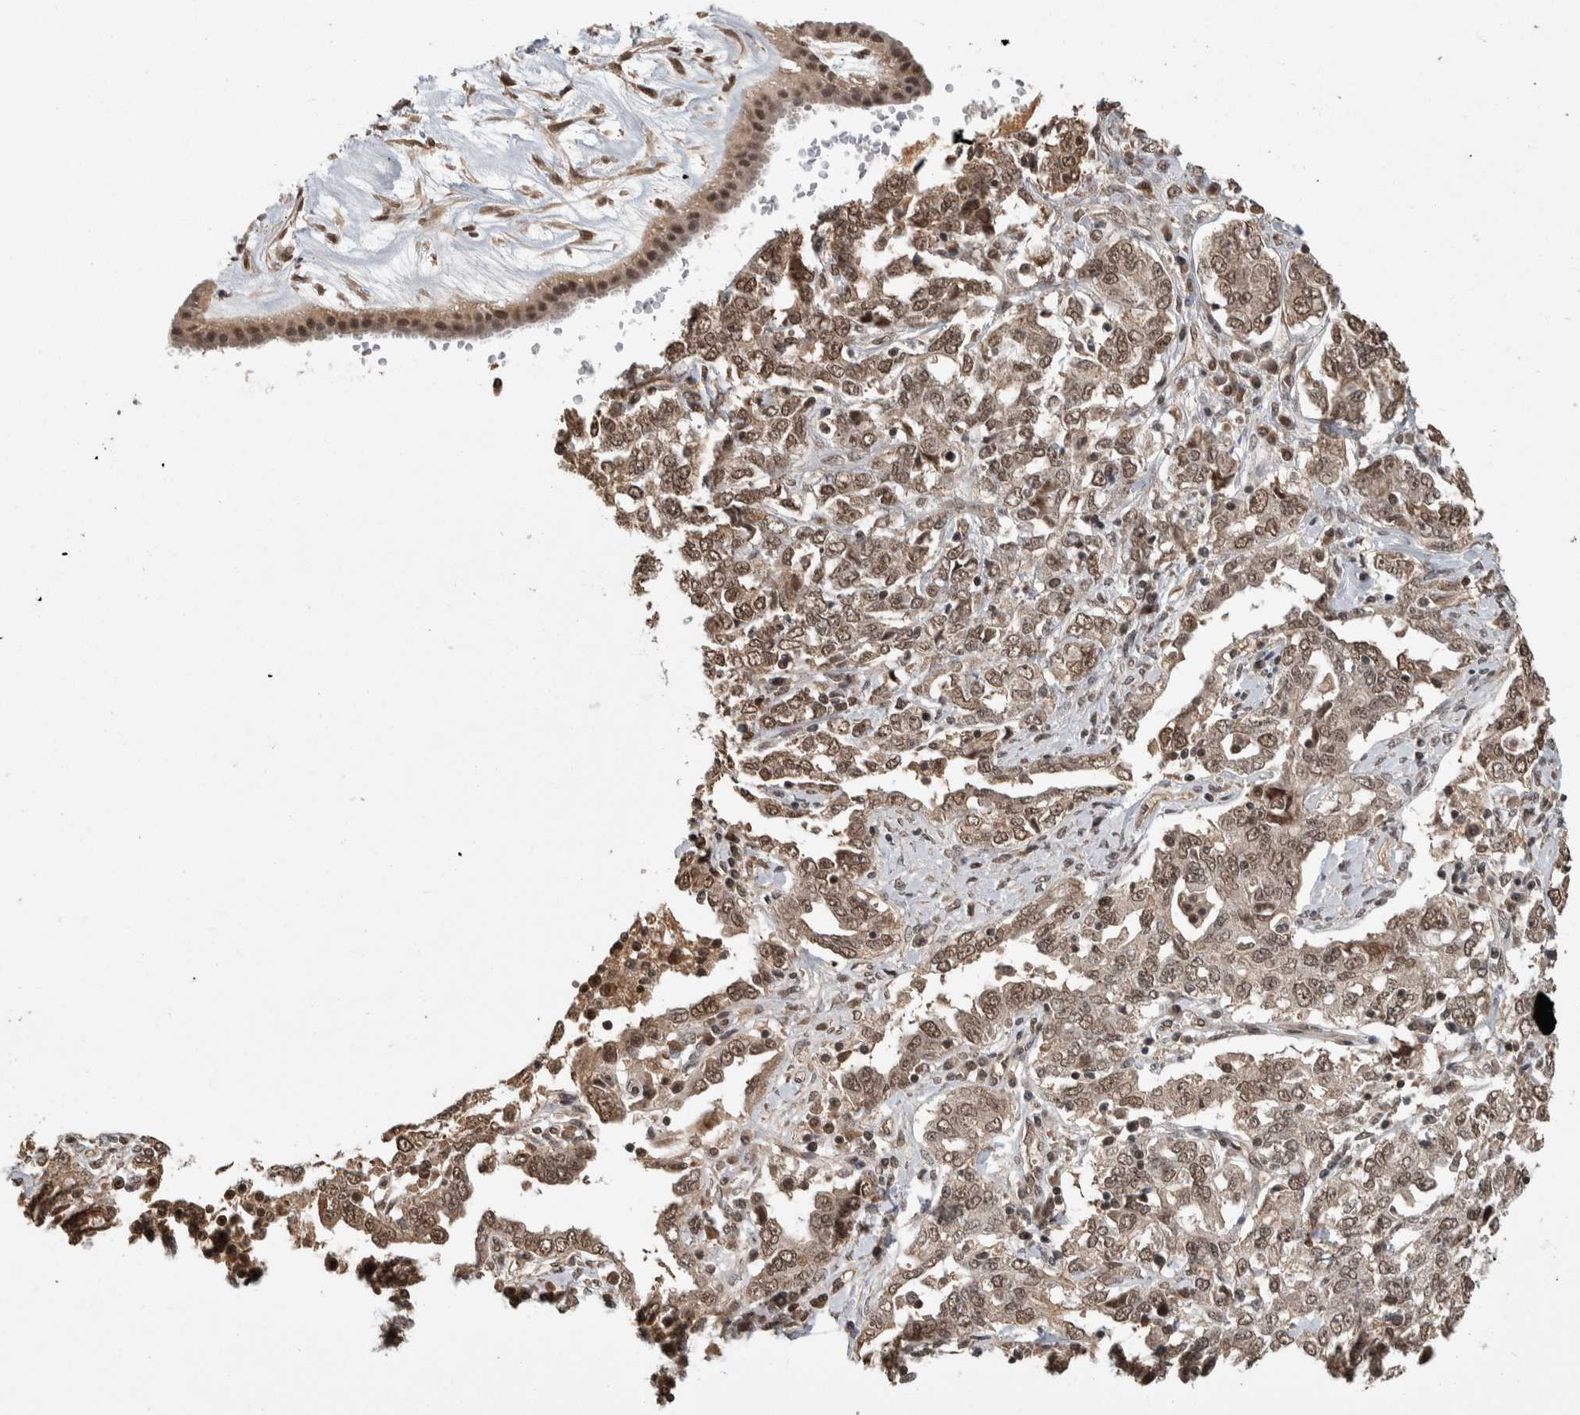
{"staining": {"intensity": "moderate", "quantity": ">75%", "location": "nuclear"}, "tissue": "ovarian cancer", "cell_type": "Tumor cells", "image_type": "cancer", "snomed": [{"axis": "morphology", "description": "Cystadenocarcinoma, mucinous, NOS"}, {"axis": "topography", "description": "Ovary"}], "caption": "An IHC photomicrograph of neoplastic tissue is shown. Protein staining in brown highlights moderate nuclear positivity in mucinous cystadenocarcinoma (ovarian) within tumor cells.", "gene": "ZNF592", "patient": {"sex": "female", "age": 73}}